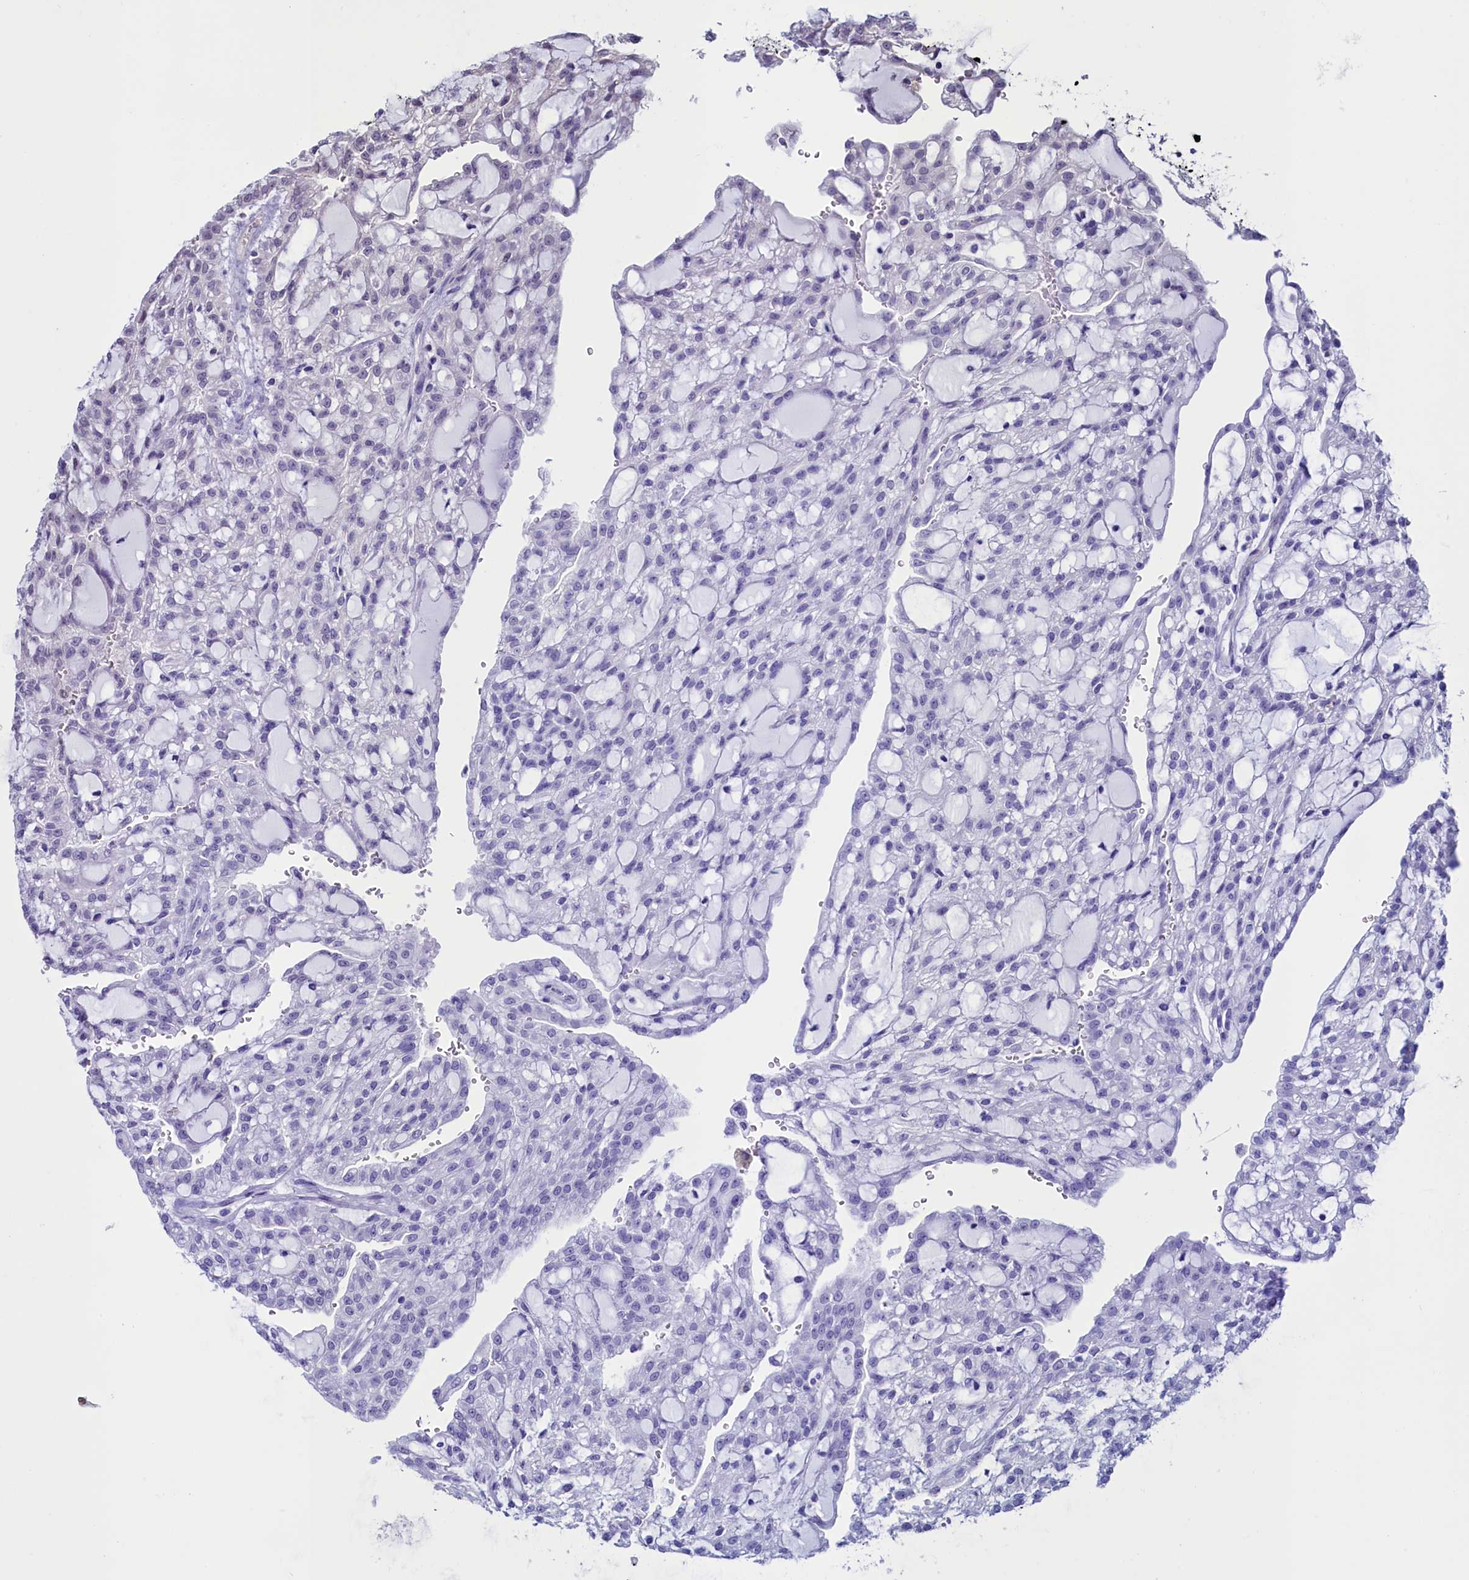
{"staining": {"intensity": "negative", "quantity": "none", "location": "none"}, "tissue": "renal cancer", "cell_type": "Tumor cells", "image_type": "cancer", "snomed": [{"axis": "morphology", "description": "Adenocarcinoma, NOS"}, {"axis": "topography", "description": "Kidney"}], "caption": "IHC photomicrograph of human renal cancer stained for a protein (brown), which displays no positivity in tumor cells.", "gene": "PDILT", "patient": {"sex": "male", "age": 63}}